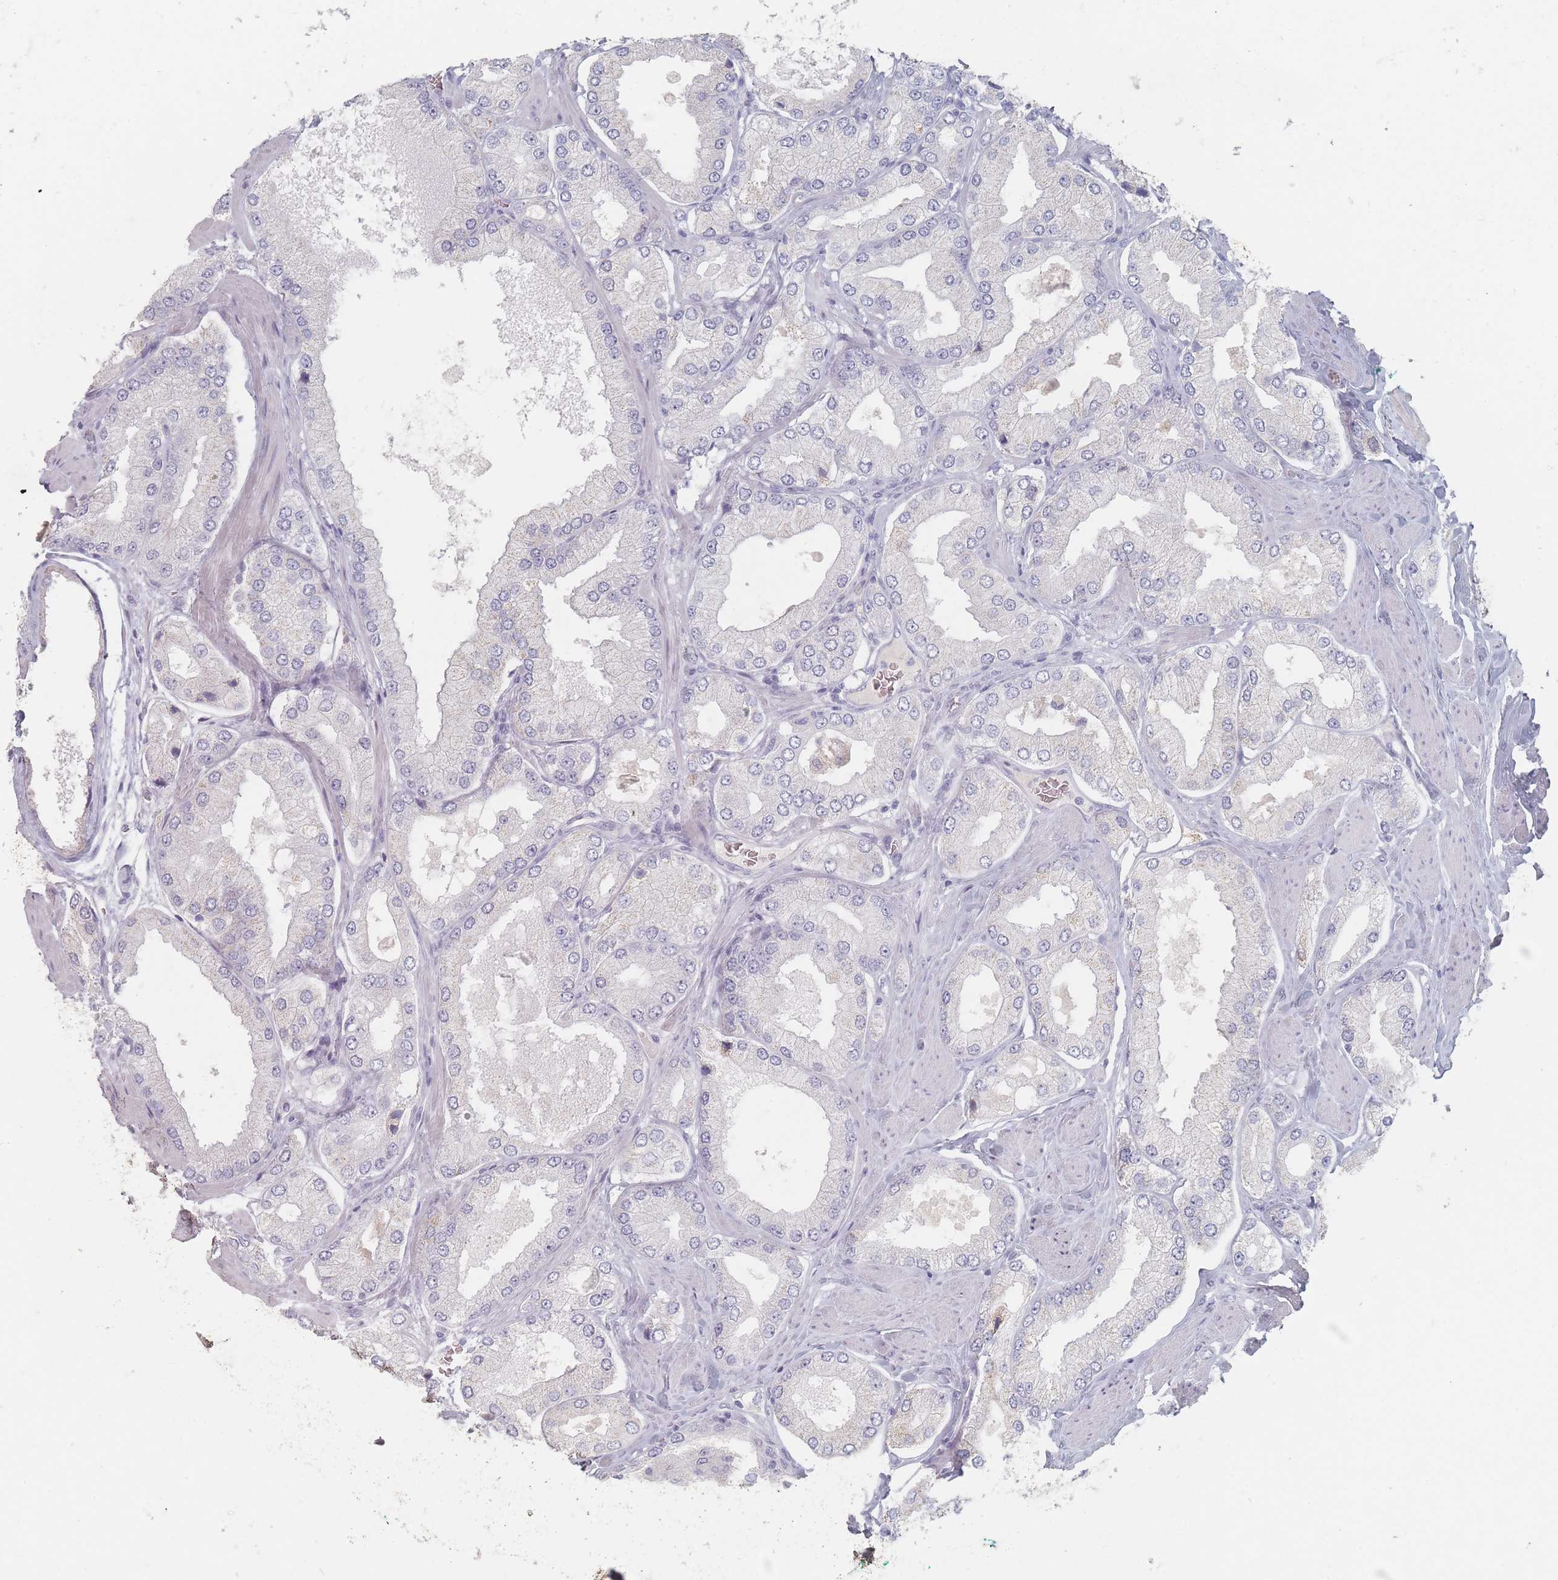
{"staining": {"intensity": "negative", "quantity": "none", "location": "none"}, "tissue": "prostate cancer", "cell_type": "Tumor cells", "image_type": "cancer", "snomed": [{"axis": "morphology", "description": "Adenocarcinoma, Low grade"}, {"axis": "topography", "description": "Prostate"}], "caption": "Protein analysis of prostate cancer (adenocarcinoma (low-grade)) reveals no significant positivity in tumor cells. (Brightfield microscopy of DAB (3,3'-diaminobenzidine) IHC at high magnification).", "gene": "HELZ2", "patient": {"sex": "male", "age": 42}}